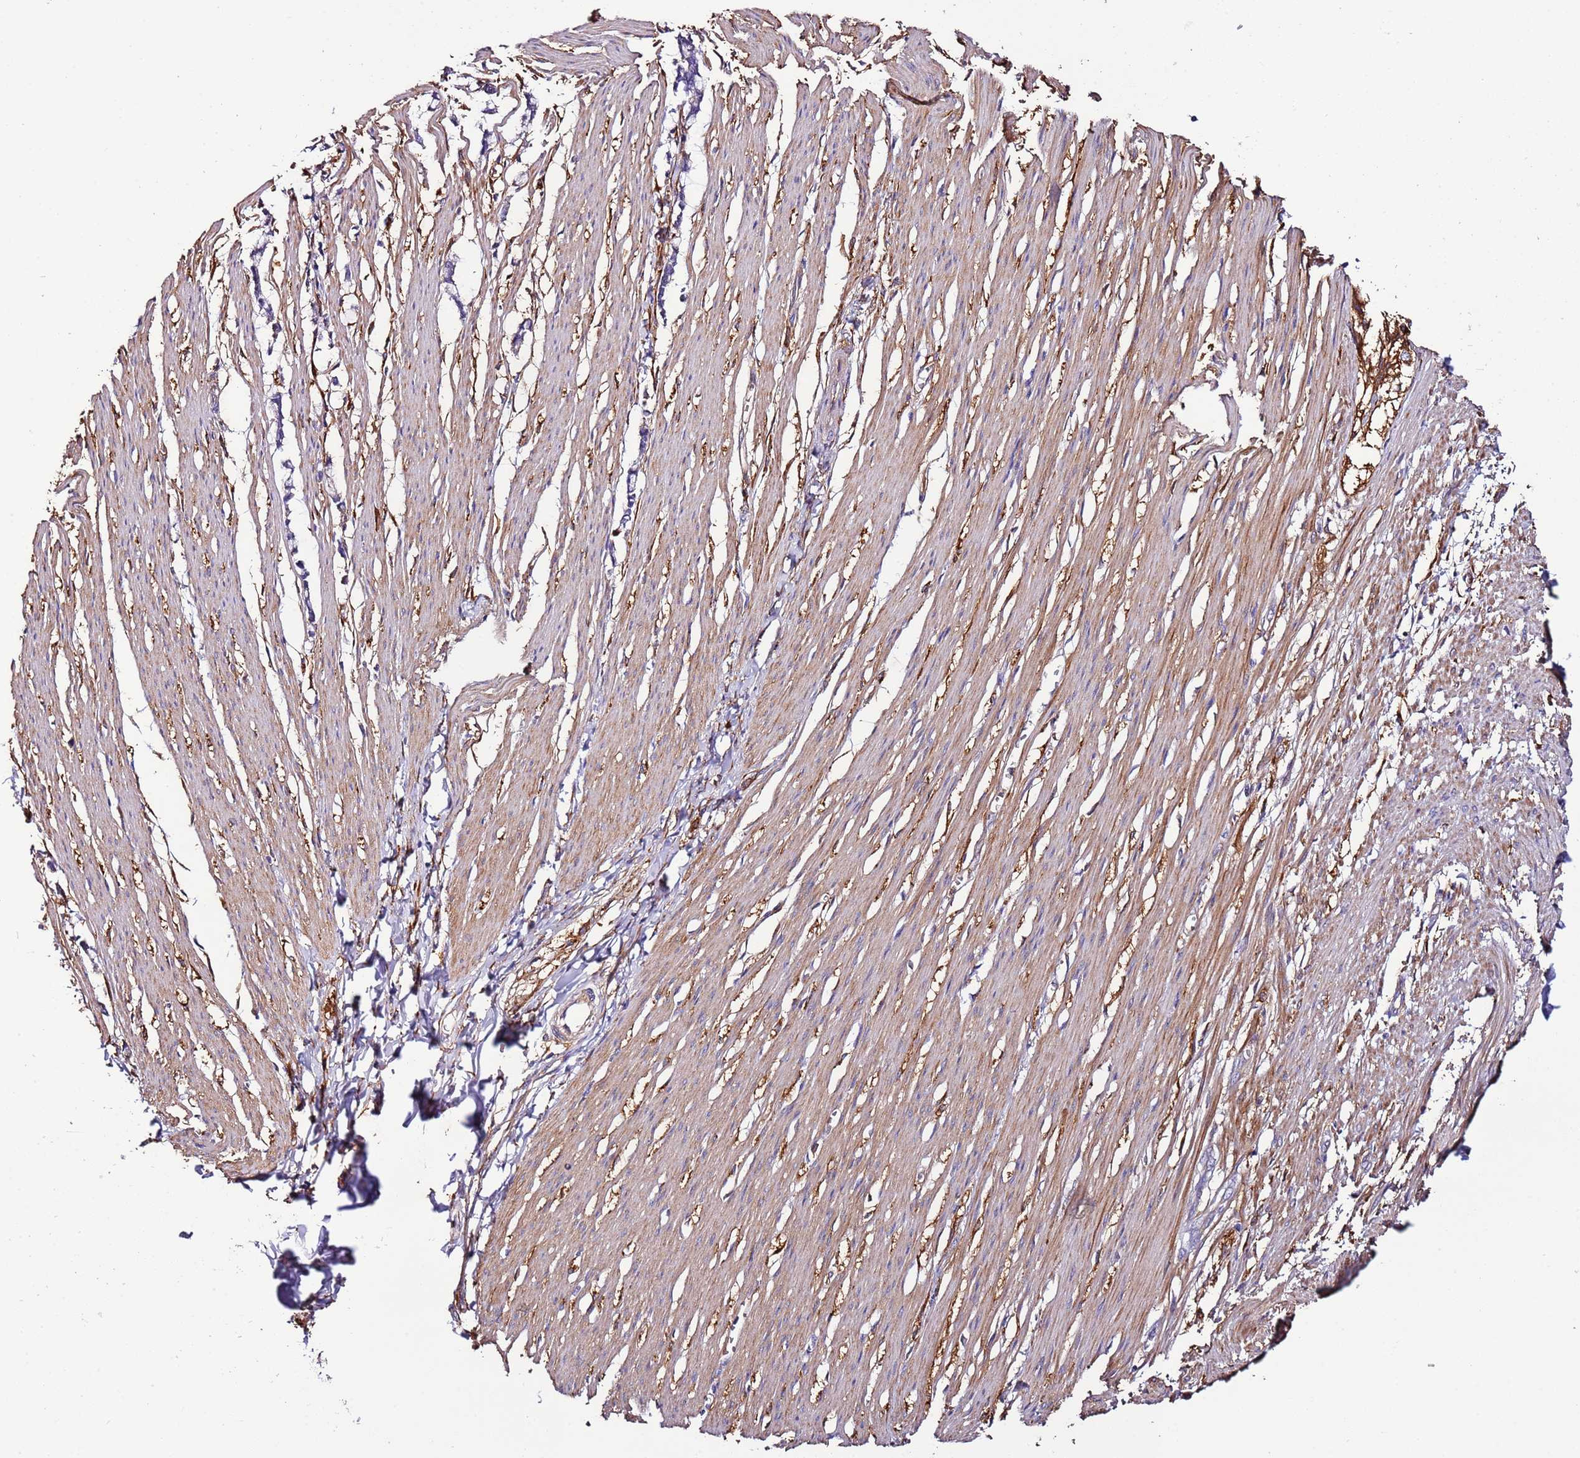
{"staining": {"intensity": "moderate", "quantity": ">75%", "location": "cytoplasmic/membranous"}, "tissue": "smooth muscle", "cell_type": "Smooth muscle cells", "image_type": "normal", "snomed": [{"axis": "morphology", "description": "Normal tissue, NOS"}, {"axis": "morphology", "description": "Adenocarcinoma, NOS"}, {"axis": "topography", "description": "Colon"}, {"axis": "topography", "description": "Peripheral nerve tissue"}], "caption": "A high-resolution micrograph shows immunohistochemistry (IHC) staining of unremarkable smooth muscle, which demonstrates moderate cytoplasmic/membranous positivity in approximately >75% of smooth muscle cells. The protein of interest is stained brown, and the nuclei are stained in blue (DAB IHC with brightfield microscopy, high magnification).", "gene": "FAM174C", "patient": {"sex": "male", "age": 14}}